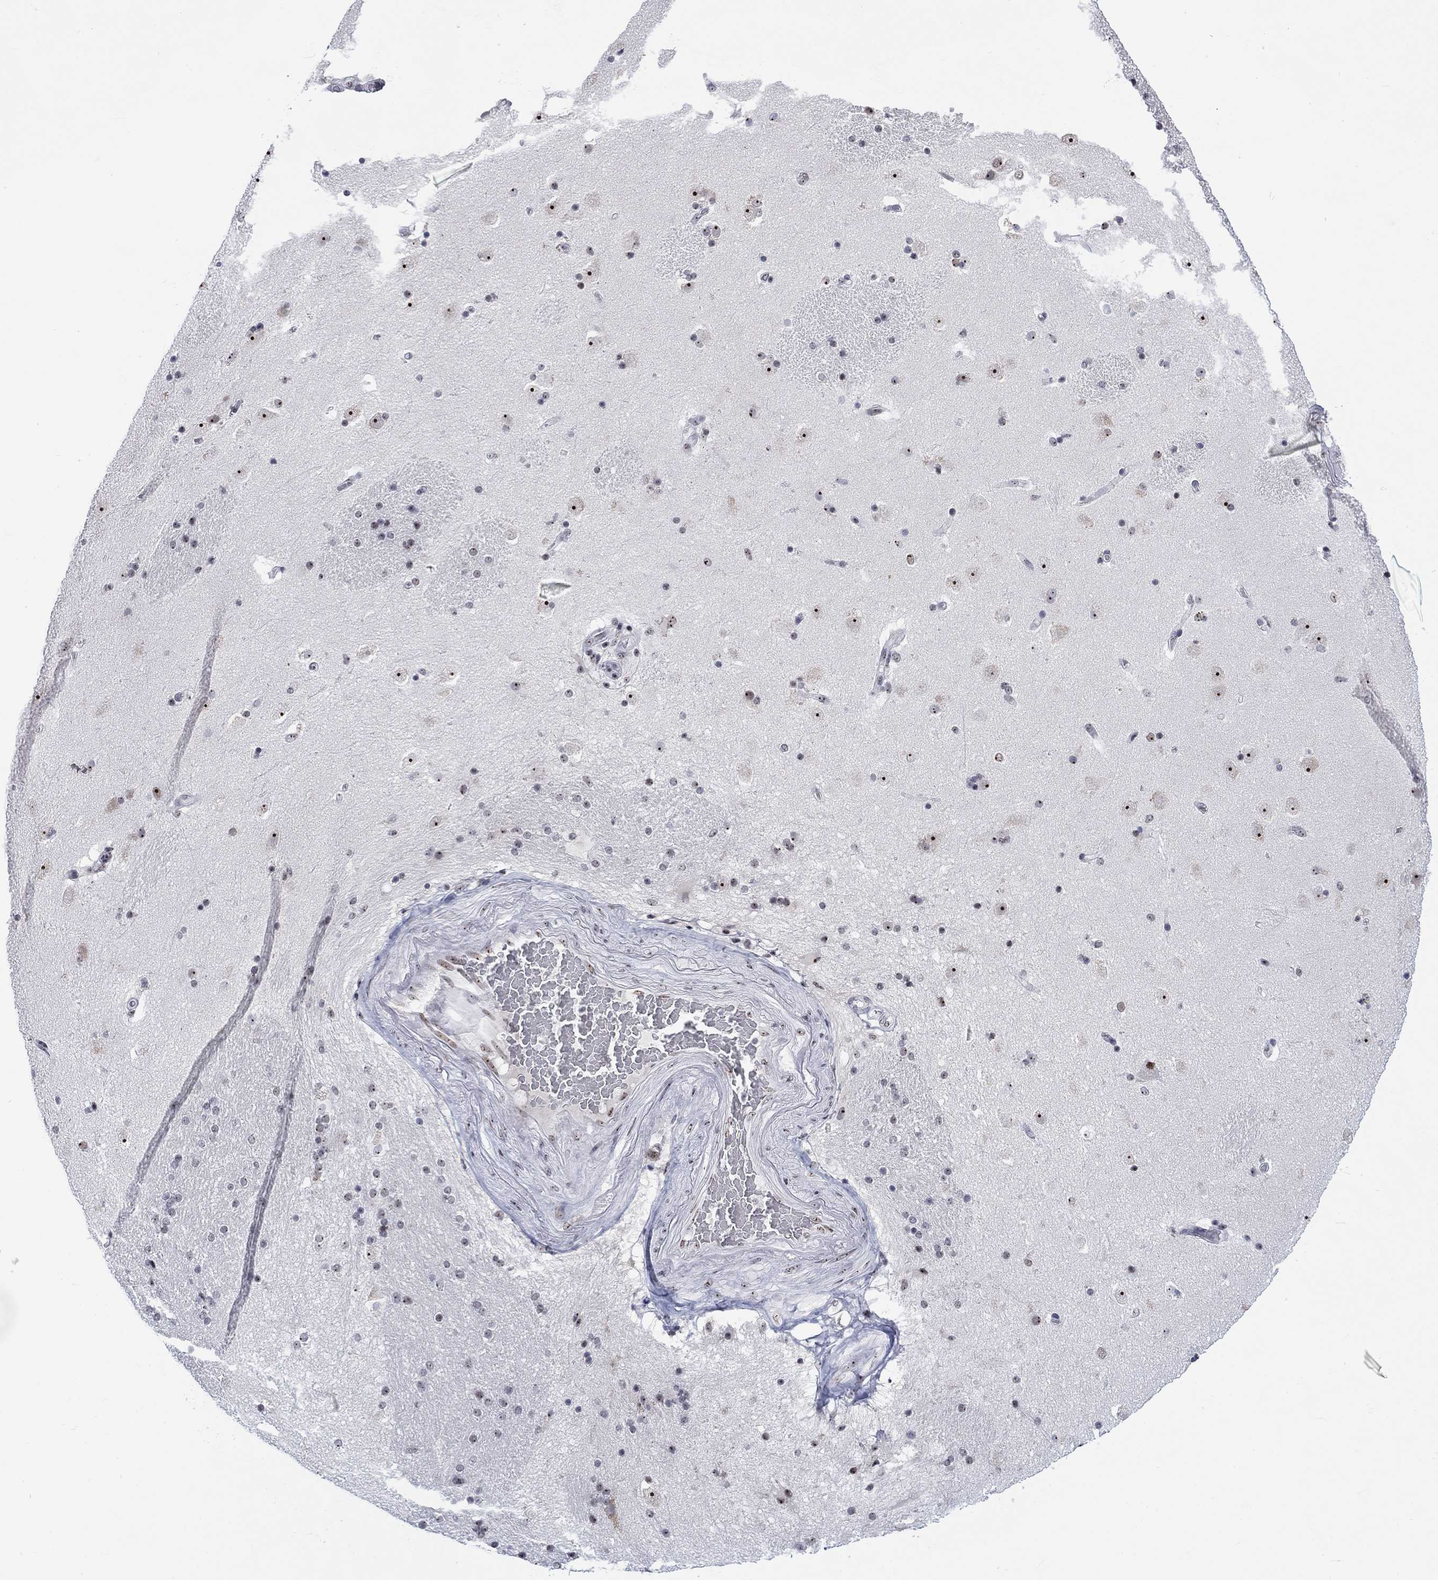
{"staining": {"intensity": "moderate", "quantity": "25%-75%", "location": "nuclear"}, "tissue": "caudate", "cell_type": "Glial cells", "image_type": "normal", "snomed": [{"axis": "morphology", "description": "Normal tissue, NOS"}, {"axis": "topography", "description": "Lateral ventricle wall"}], "caption": "Immunohistochemistry (DAB) staining of unremarkable human caudate reveals moderate nuclear protein expression in approximately 25%-75% of glial cells. The protein is shown in brown color, while the nuclei are stained blue.", "gene": "CSRNP3", "patient": {"sex": "male", "age": 51}}